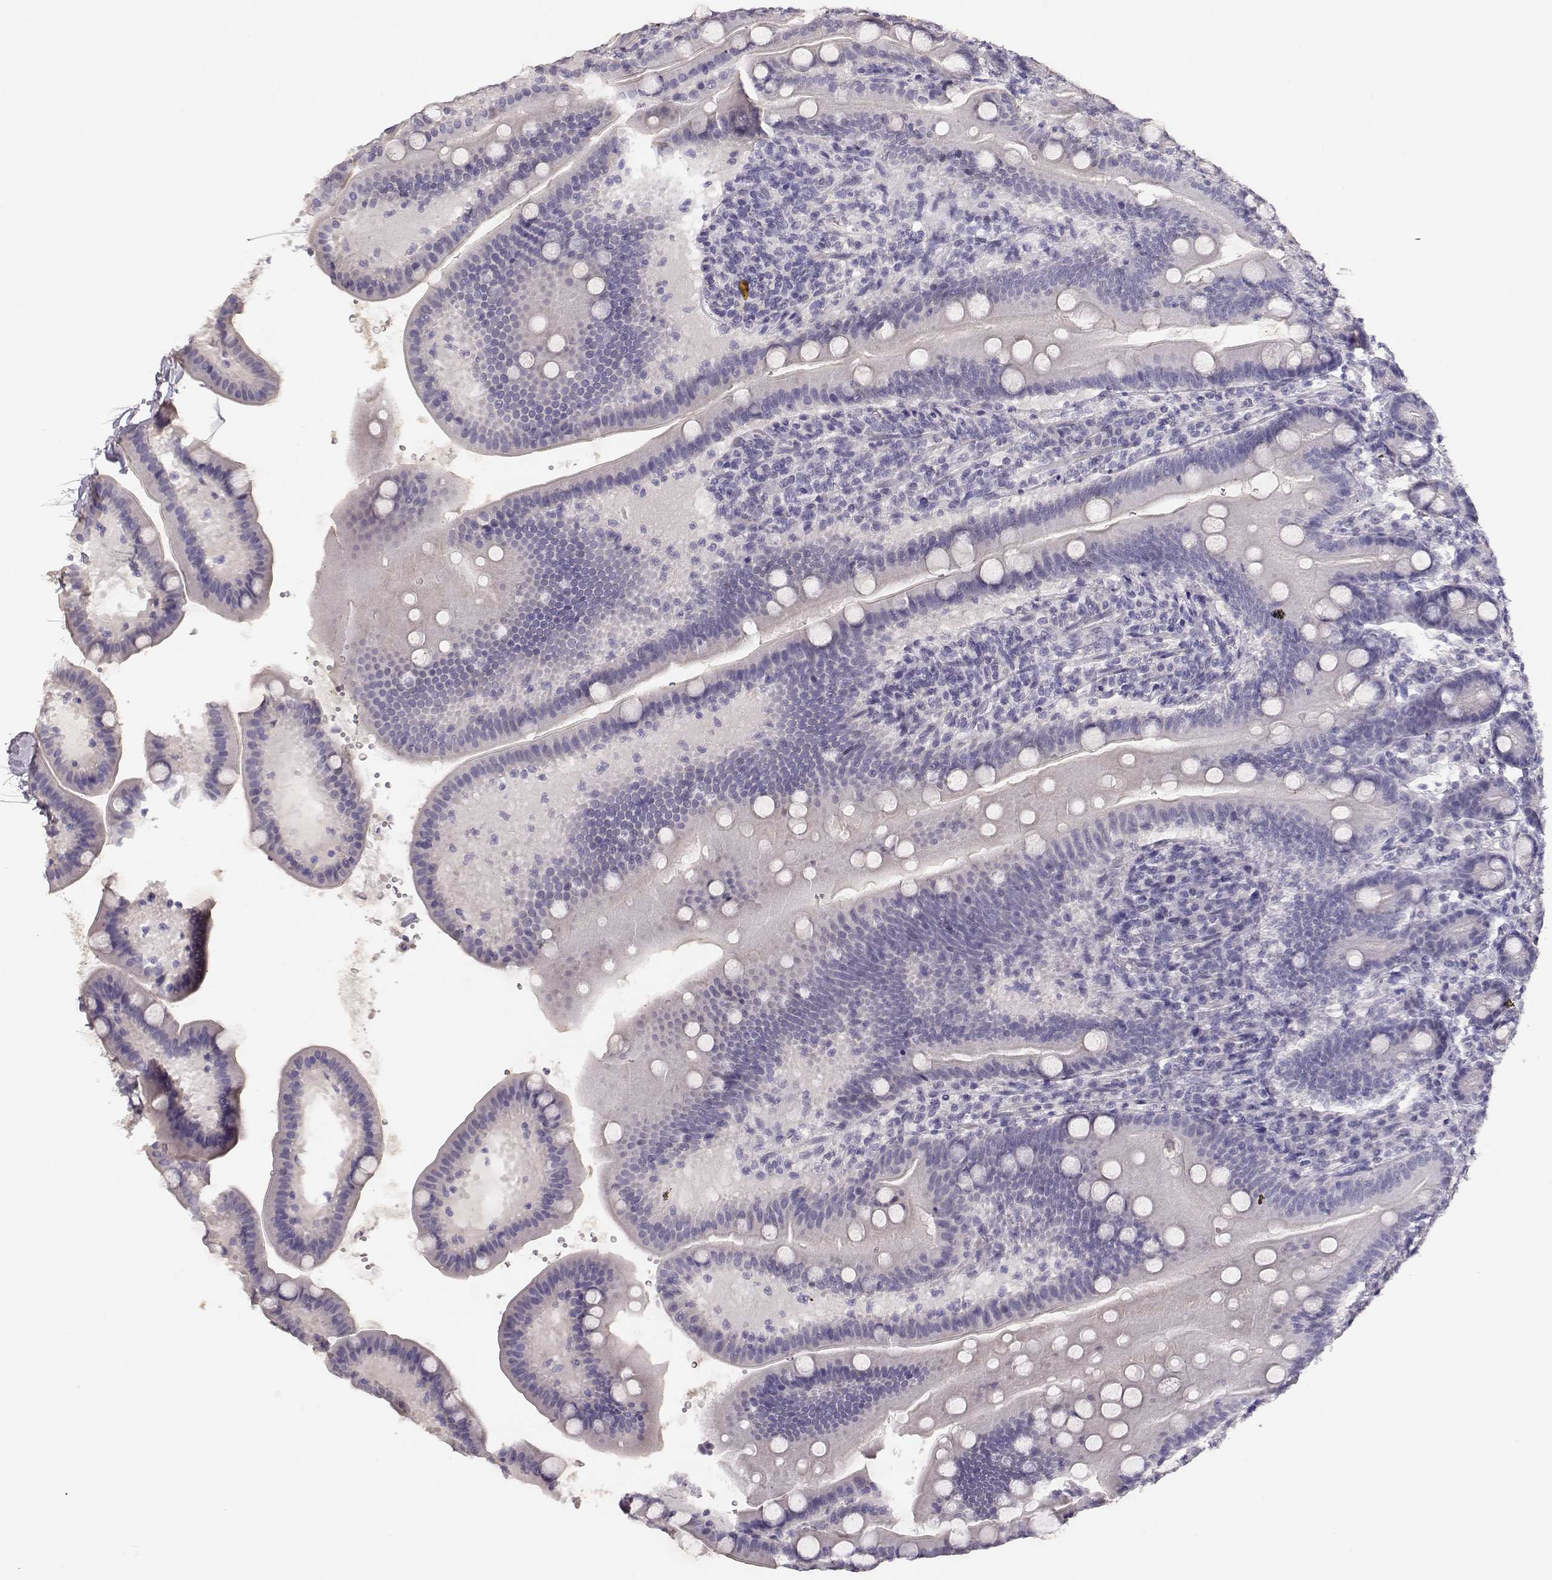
{"staining": {"intensity": "negative", "quantity": "none", "location": "none"}, "tissue": "small intestine", "cell_type": "Glandular cells", "image_type": "normal", "snomed": [{"axis": "morphology", "description": "Normal tissue, NOS"}, {"axis": "topography", "description": "Small intestine"}], "caption": "IHC of unremarkable small intestine shows no expression in glandular cells. (DAB immunohistochemistry (IHC), high magnification).", "gene": "MAGEC1", "patient": {"sex": "male", "age": 66}}